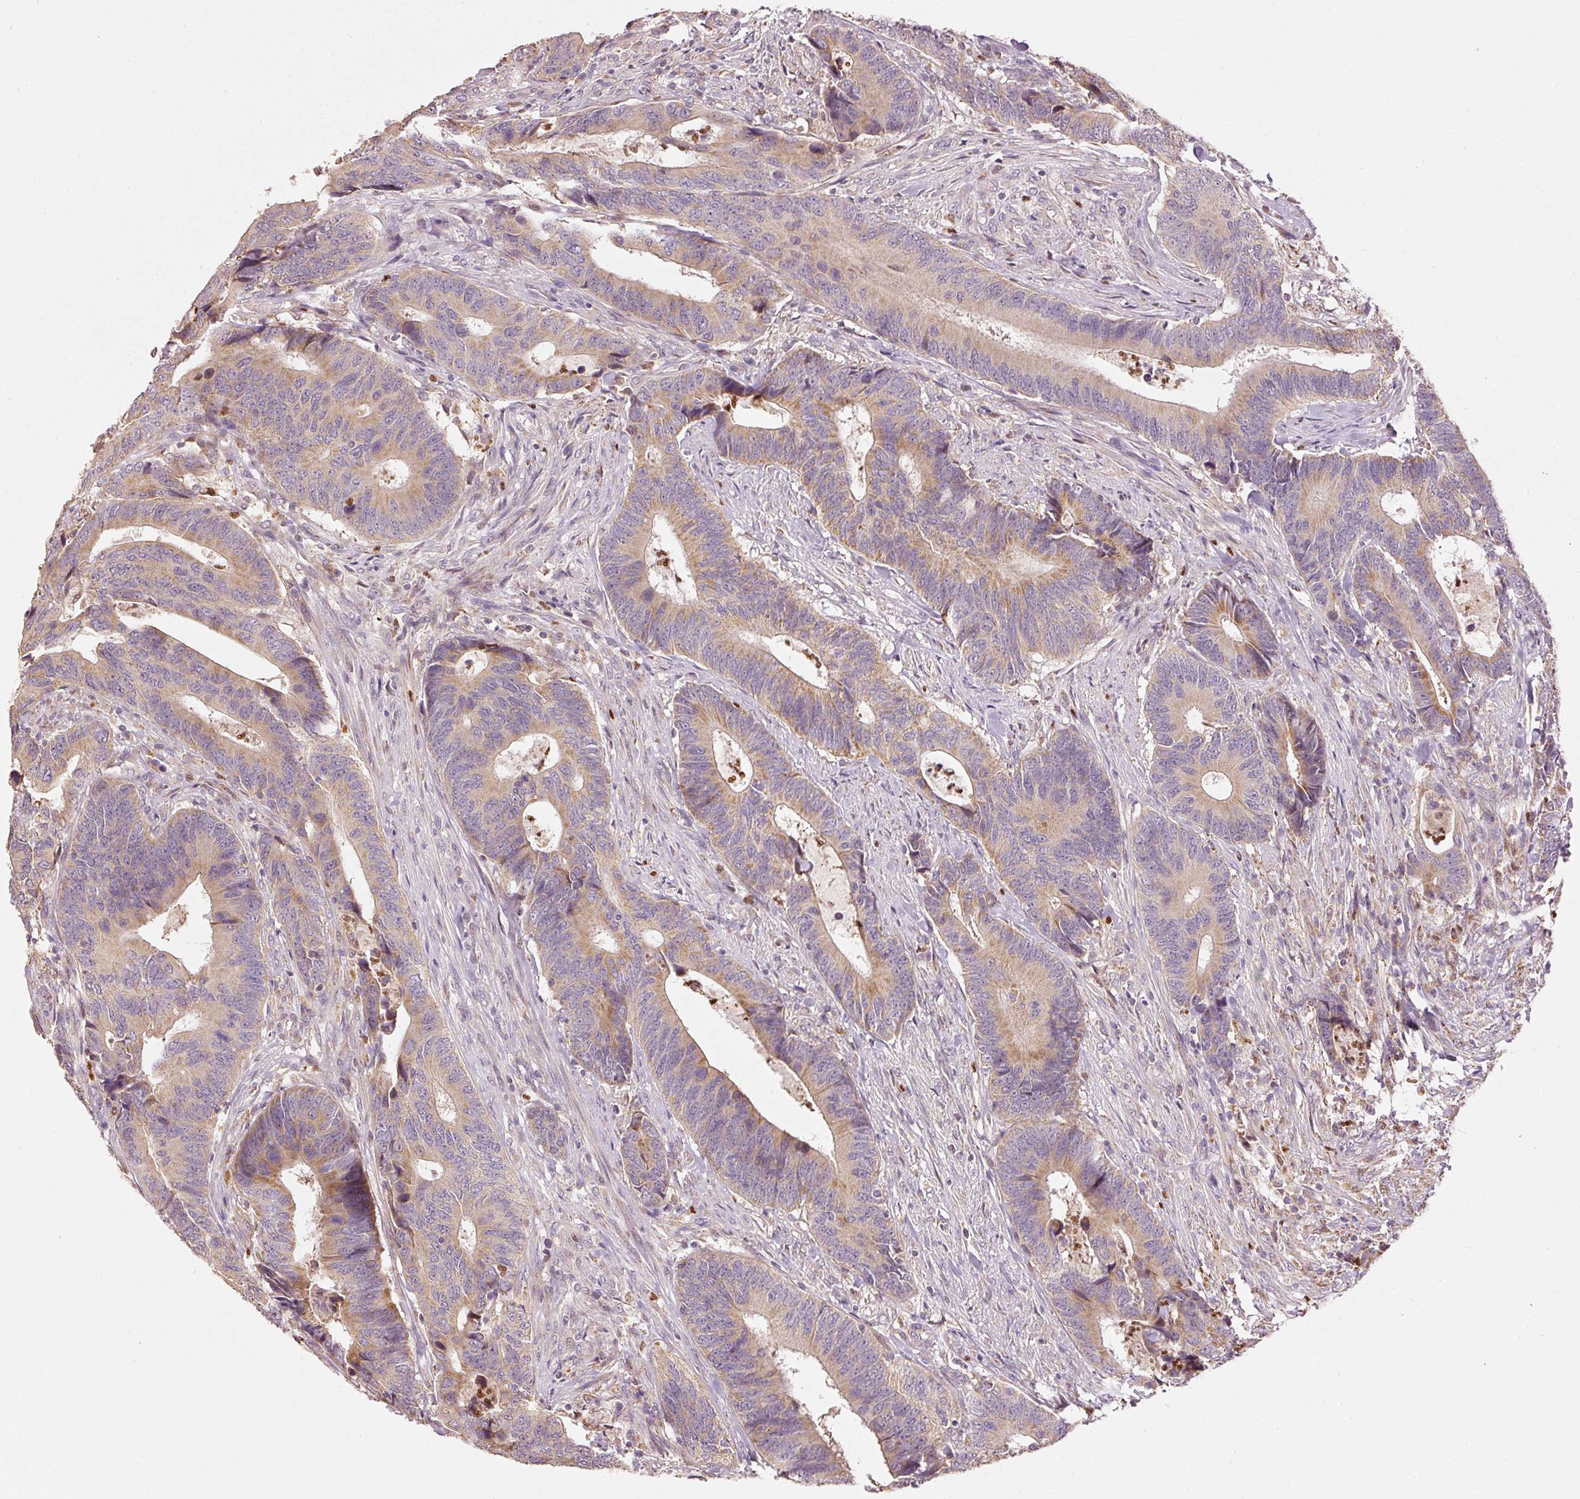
{"staining": {"intensity": "moderate", "quantity": ">75%", "location": "cytoplasmic/membranous"}, "tissue": "colorectal cancer", "cell_type": "Tumor cells", "image_type": "cancer", "snomed": [{"axis": "morphology", "description": "Adenocarcinoma, NOS"}, {"axis": "topography", "description": "Colon"}], "caption": "Immunohistochemical staining of colorectal cancer shows medium levels of moderate cytoplasmic/membranous expression in about >75% of tumor cells.", "gene": "MTHFD1L", "patient": {"sex": "male", "age": 87}}